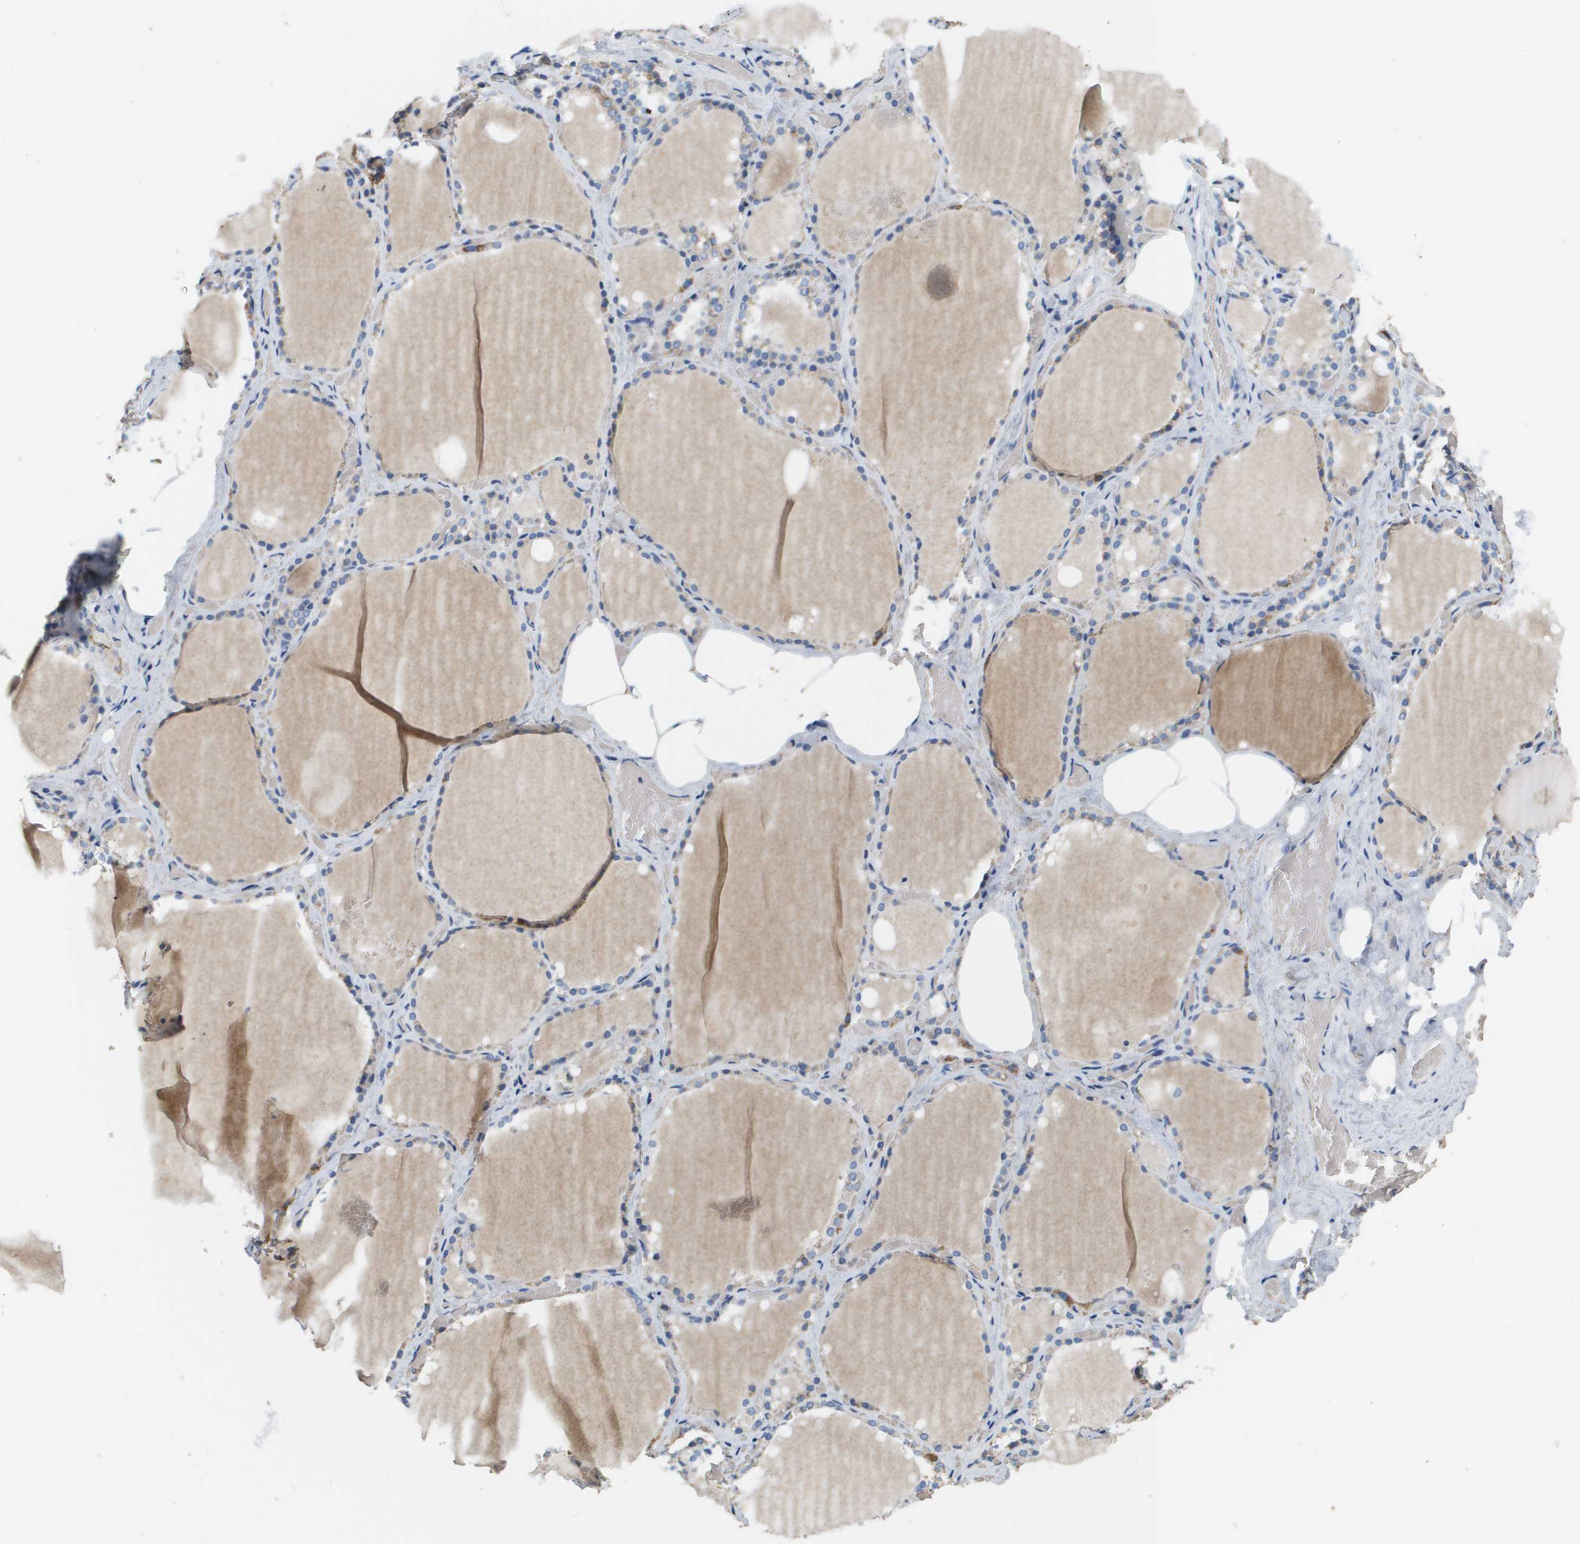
{"staining": {"intensity": "strong", "quantity": "25%-75%", "location": "cytoplasmic/membranous"}, "tissue": "thyroid gland", "cell_type": "Glandular cells", "image_type": "normal", "snomed": [{"axis": "morphology", "description": "Normal tissue, NOS"}, {"axis": "topography", "description": "Thyroid gland"}], "caption": "This image shows benign thyroid gland stained with immunohistochemistry to label a protein in brown. The cytoplasmic/membranous of glandular cells show strong positivity for the protein. Nuclei are counter-stained blue.", "gene": "ATP5F1B", "patient": {"sex": "male", "age": 61}}